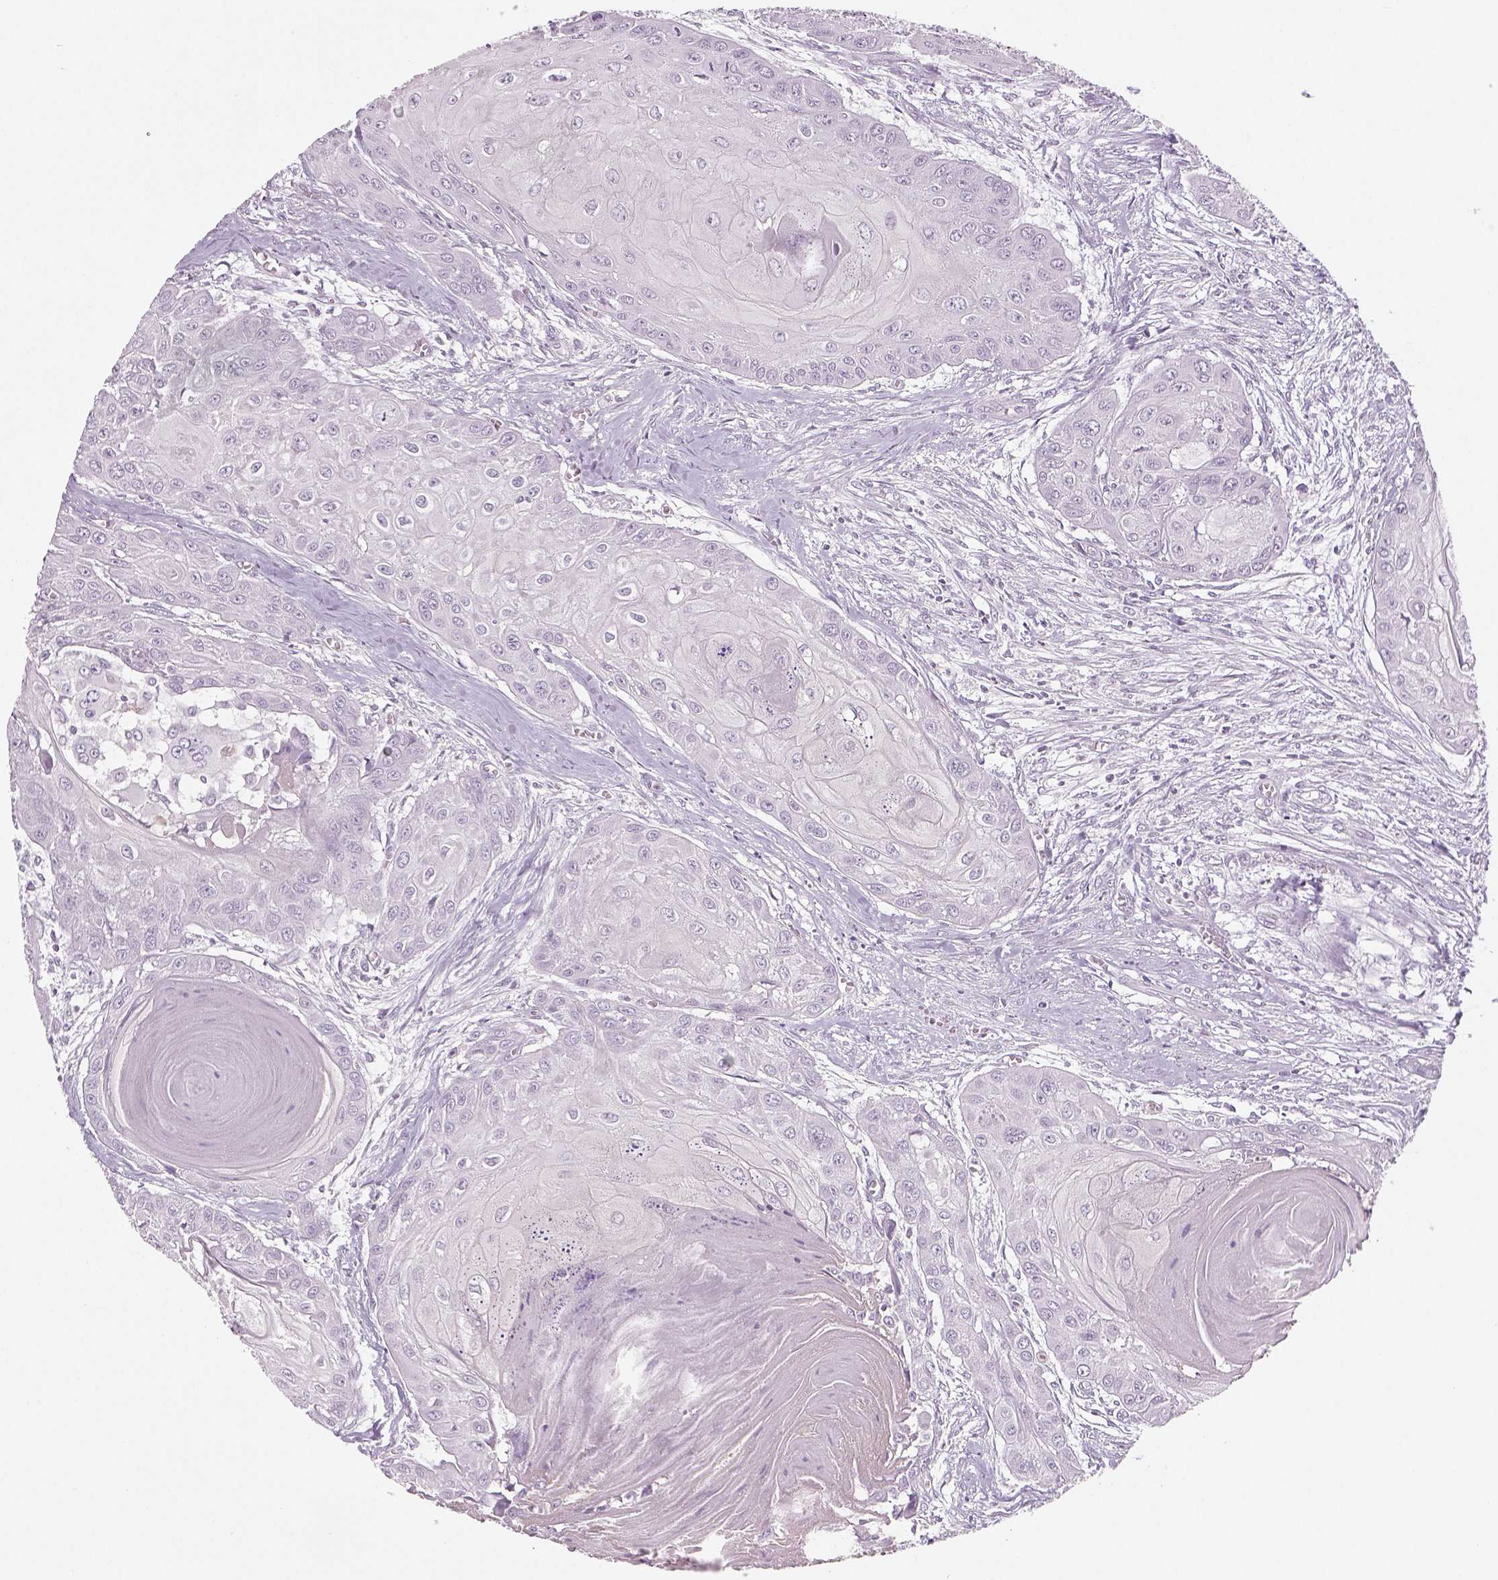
{"staining": {"intensity": "negative", "quantity": "none", "location": "none"}, "tissue": "head and neck cancer", "cell_type": "Tumor cells", "image_type": "cancer", "snomed": [{"axis": "morphology", "description": "Squamous cell carcinoma, NOS"}, {"axis": "topography", "description": "Oral tissue"}, {"axis": "topography", "description": "Head-Neck"}], "caption": "High magnification brightfield microscopy of head and neck cancer (squamous cell carcinoma) stained with DAB (brown) and counterstained with hematoxylin (blue): tumor cells show no significant expression. (DAB (3,3'-diaminobenzidine) immunohistochemistry (IHC), high magnification).", "gene": "NECAB2", "patient": {"sex": "male", "age": 71}}